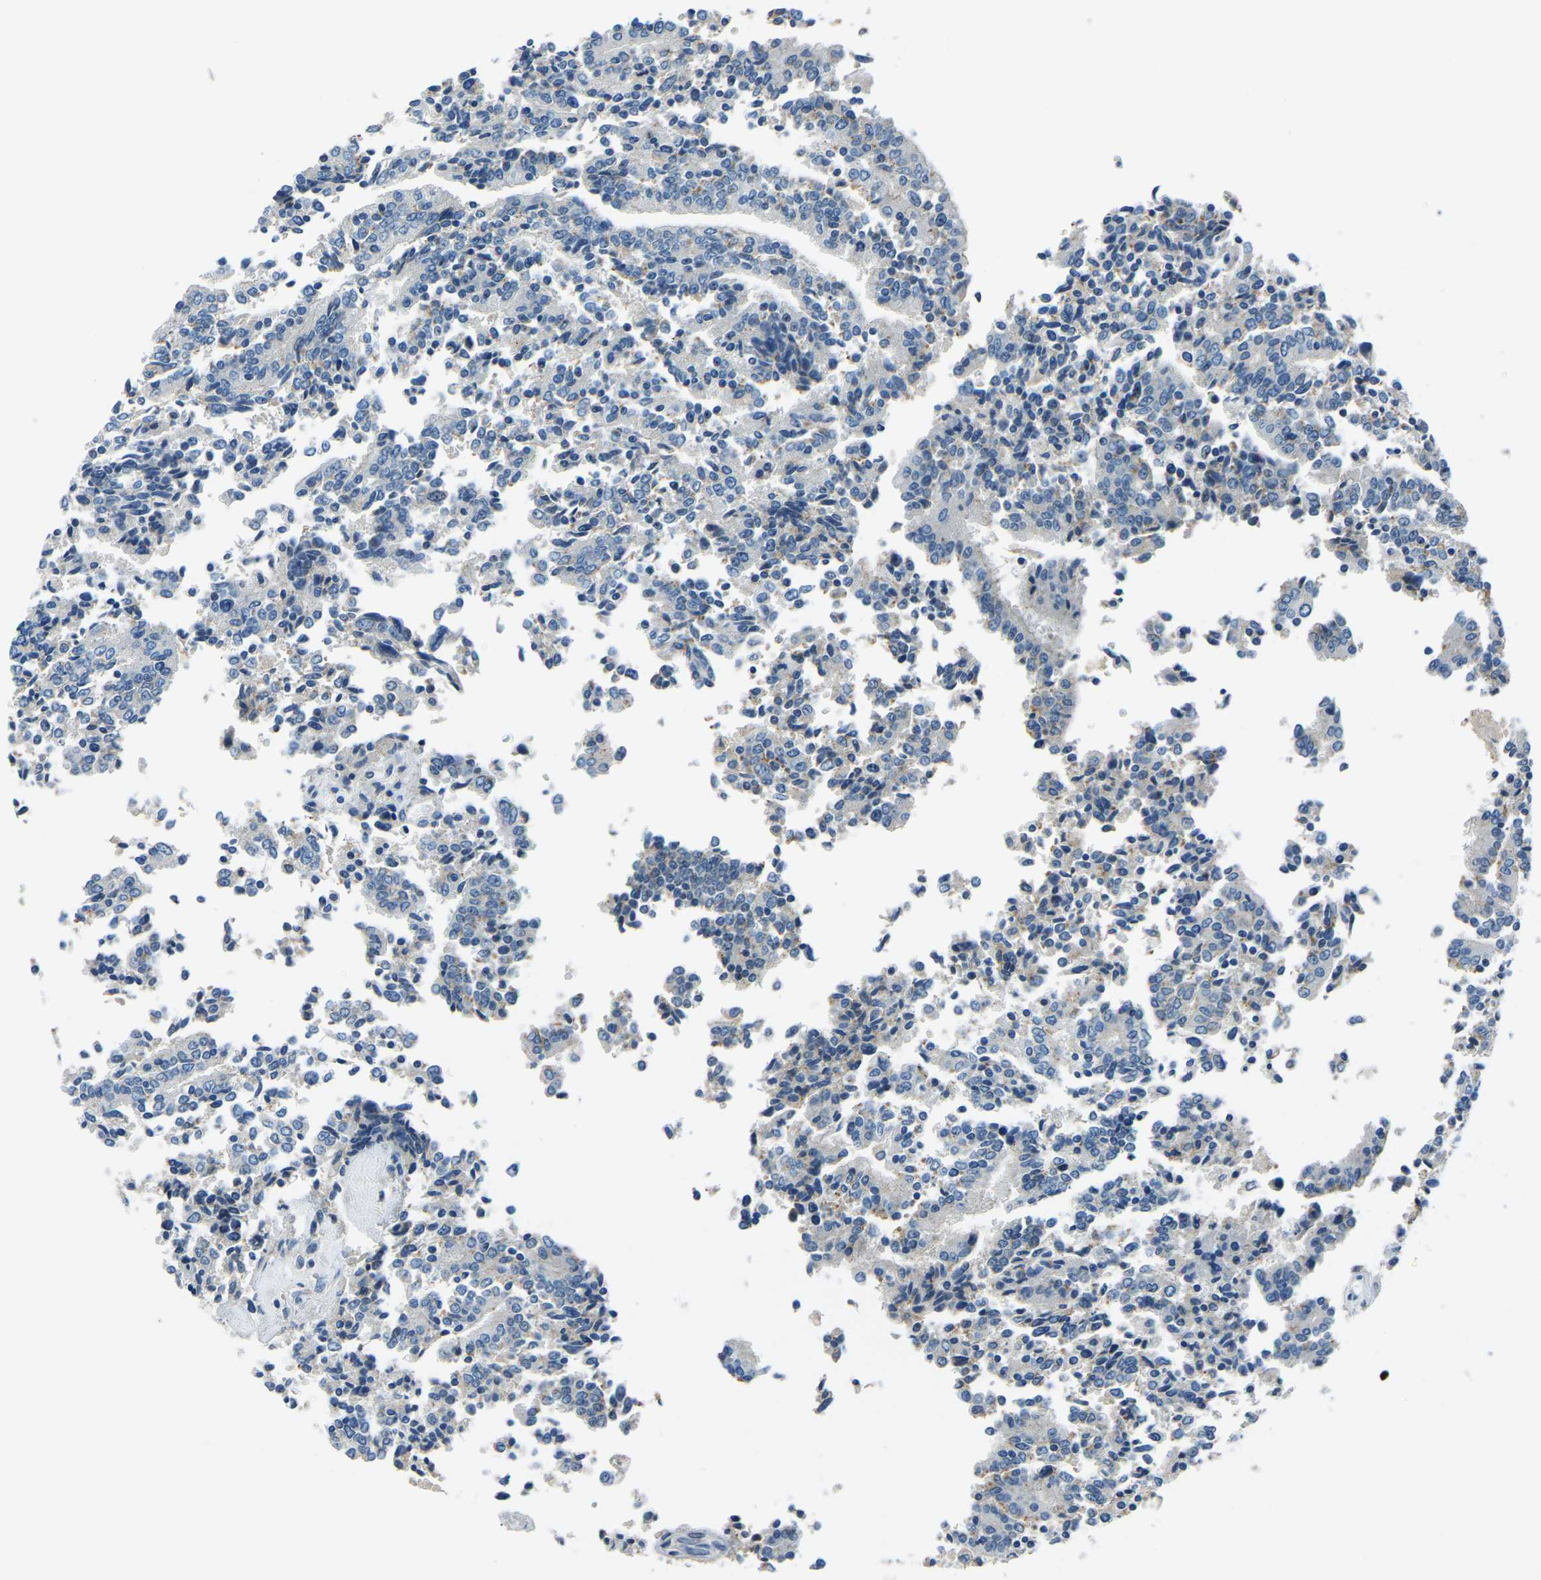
{"staining": {"intensity": "negative", "quantity": "none", "location": "none"}, "tissue": "prostate cancer", "cell_type": "Tumor cells", "image_type": "cancer", "snomed": [{"axis": "morphology", "description": "Normal tissue, NOS"}, {"axis": "morphology", "description": "Adenocarcinoma, High grade"}, {"axis": "topography", "description": "Prostate"}, {"axis": "topography", "description": "Seminal veicle"}], "caption": "A photomicrograph of prostate cancer (adenocarcinoma (high-grade)) stained for a protein reveals no brown staining in tumor cells.", "gene": "RRP1", "patient": {"sex": "male", "age": 55}}